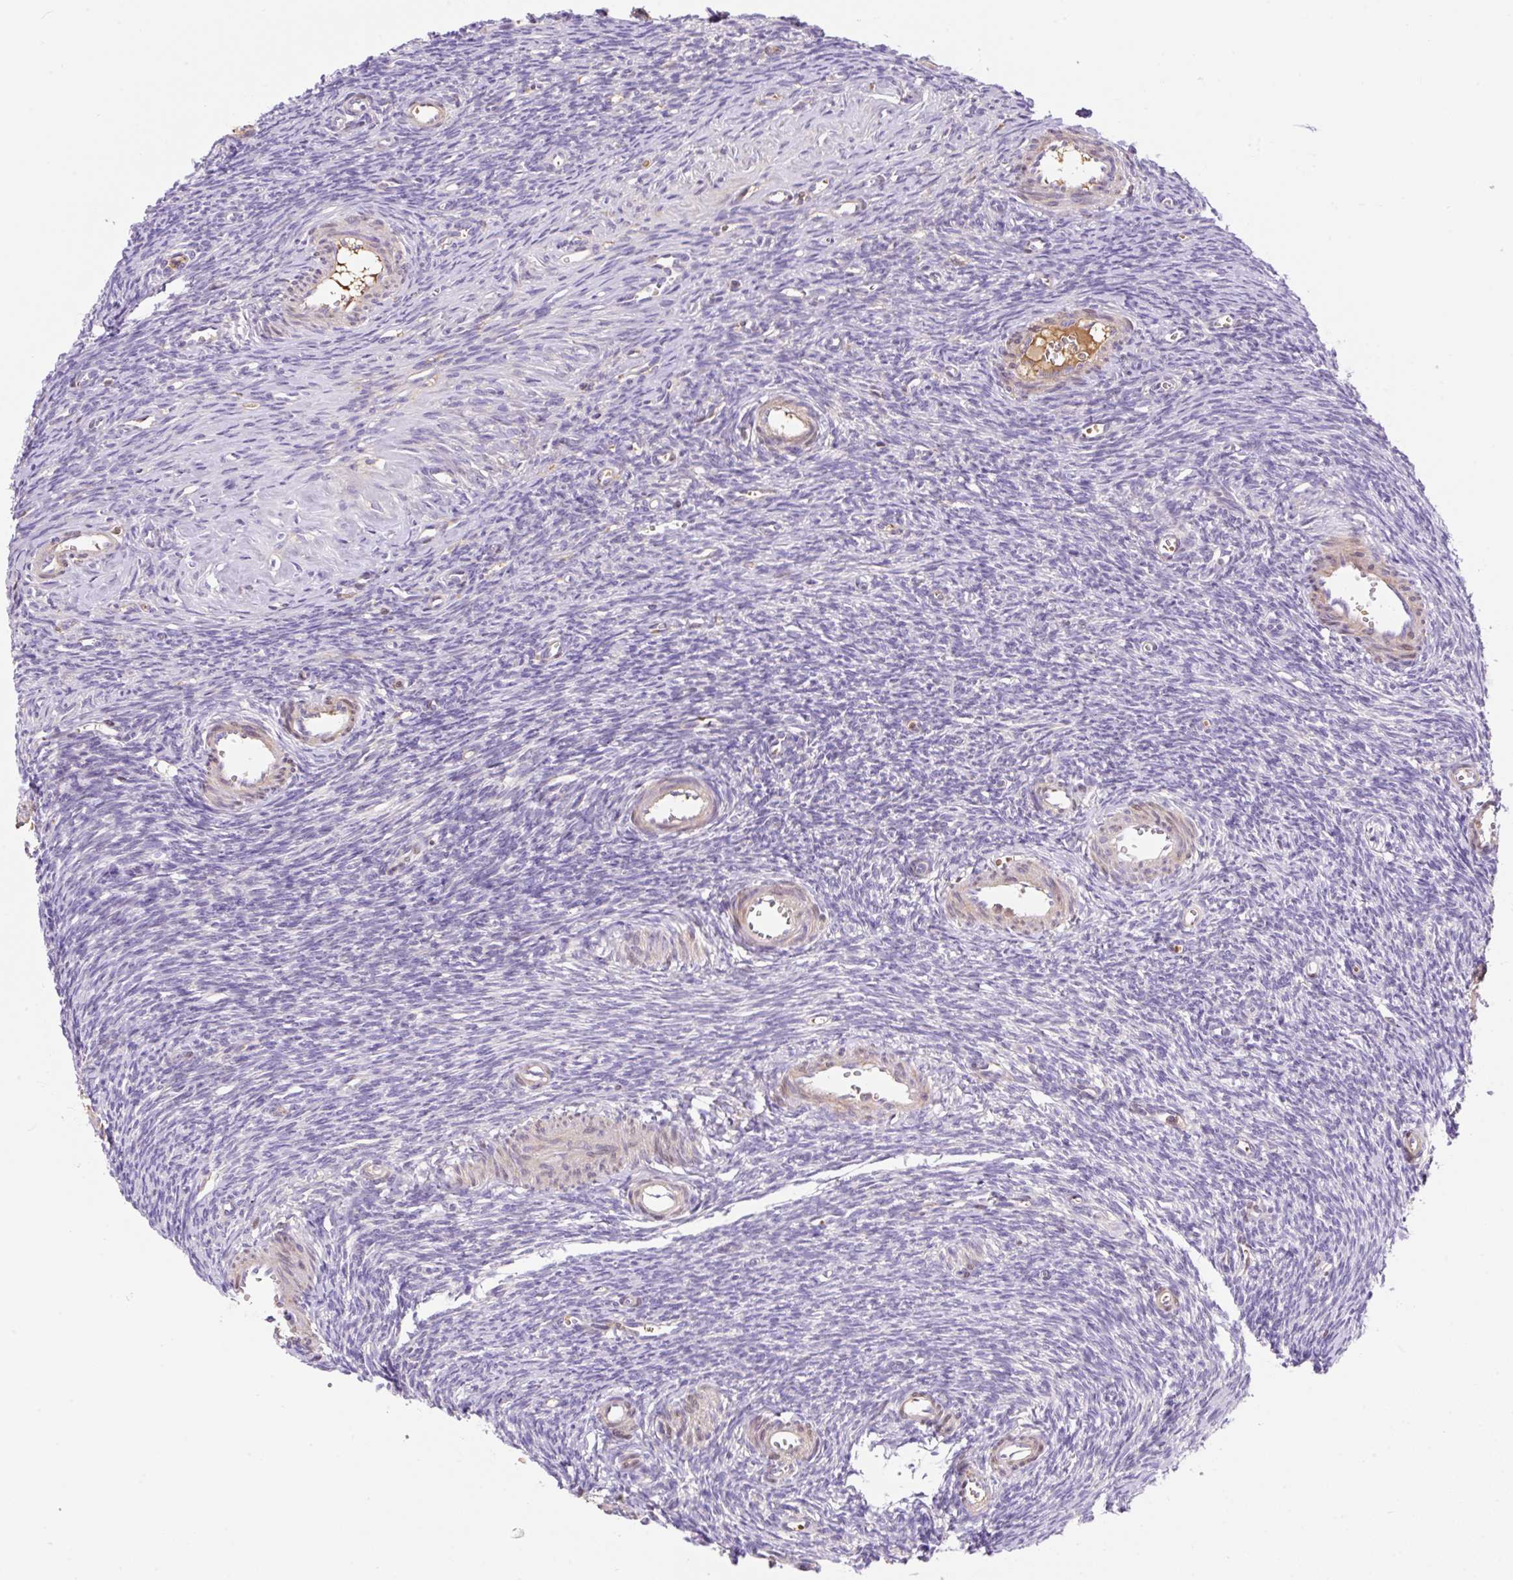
{"staining": {"intensity": "negative", "quantity": "none", "location": "none"}, "tissue": "ovary", "cell_type": "Ovarian stroma cells", "image_type": "normal", "snomed": [{"axis": "morphology", "description": "Normal tissue, NOS"}, {"axis": "topography", "description": "Ovary"}], "caption": "The histopathology image demonstrates no staining of ovarian stroma cells in normal ovary. Nuclei are stained in blue.", "gene": "TDRD15", "patient": {"sex": "female", "age": 39}}